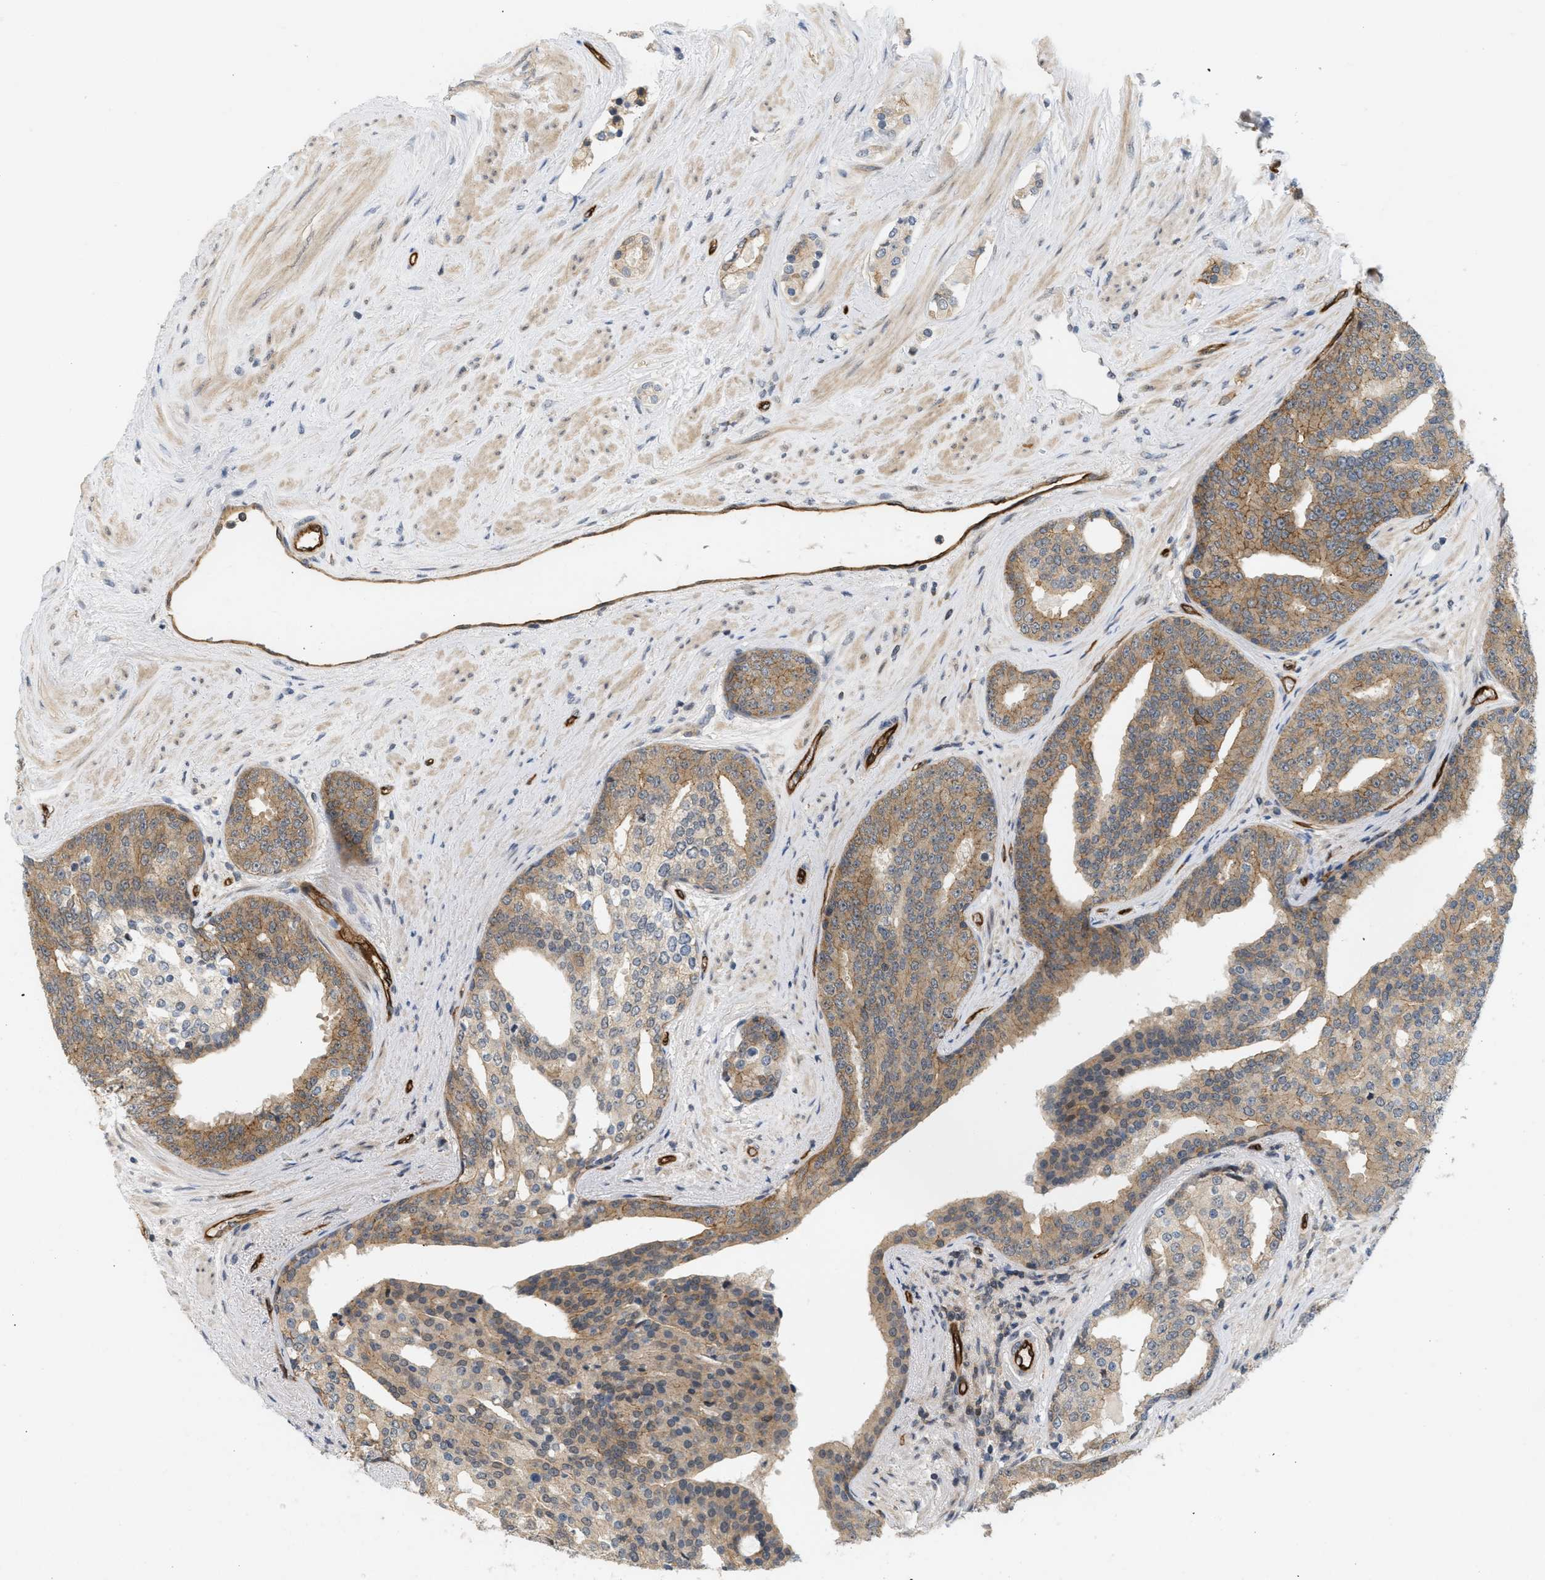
{"staining": {"intensity": "moderate", "quantity": ">75%", "location": "cytoplasmic/membranous"}, "tissue": "prostate cancer", "cell_type": "Tumor cells", "image_type": "cancer", "snomed": [{"axis": "morphology", "description": "Adenocarcinoma, High grade"}, {"axis": "topography", "description": "Prostate"}], "caption": "Moderate cytoplasmic/membranous protein expression is appreciated in about >75% of tumor cells in prostate adenocarcinoma (high-grade). Ihc stains the protein in brown and the nuclei are stained blue.", "gene": "PALMD", "patient": {"sex": "male", "age": 71}}